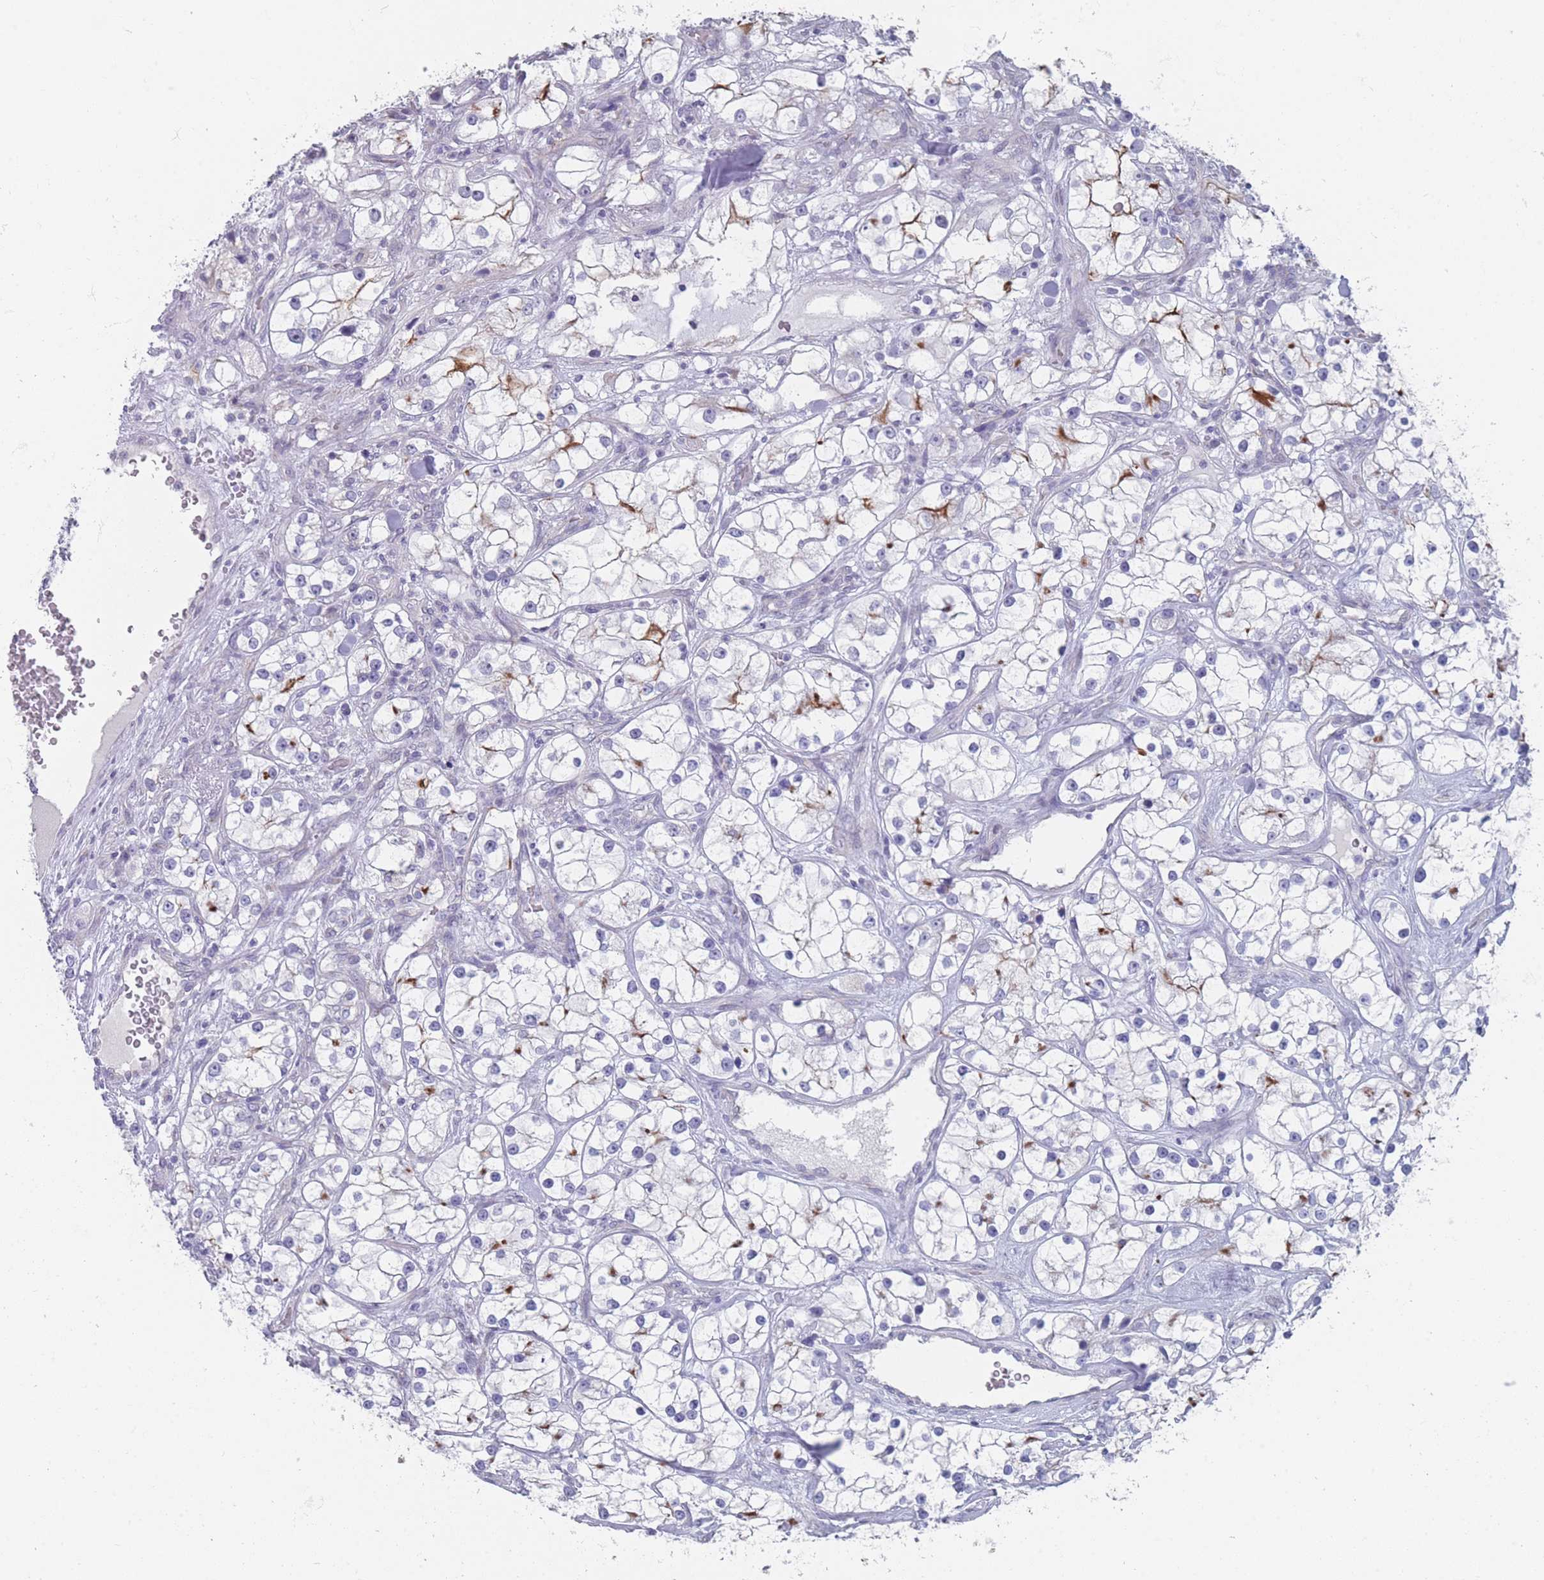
{"staining": {"intensity": "moderate", "quantity": "<25%", "location": "cytoplasmic/membranous"}, "tissue": "renal cancer", "cell_type": "Tumor cells", "image_type": "cancer", "snomed": [{"axis": "morphology", "description": "Adenocarcinoma, NOS"}, {"axis": "topography", "description": "Kidney"}], "caption": "Protein analysis of renal adenocarcinoma tissue displays moderate cytoplasmic/membranous staining in approximately <25% of tumor cells. (Brightfield microscopy of DAB IHC at high magnification).", "gene": "PIGU", "patient": {"sex": "male", "age": 77}}